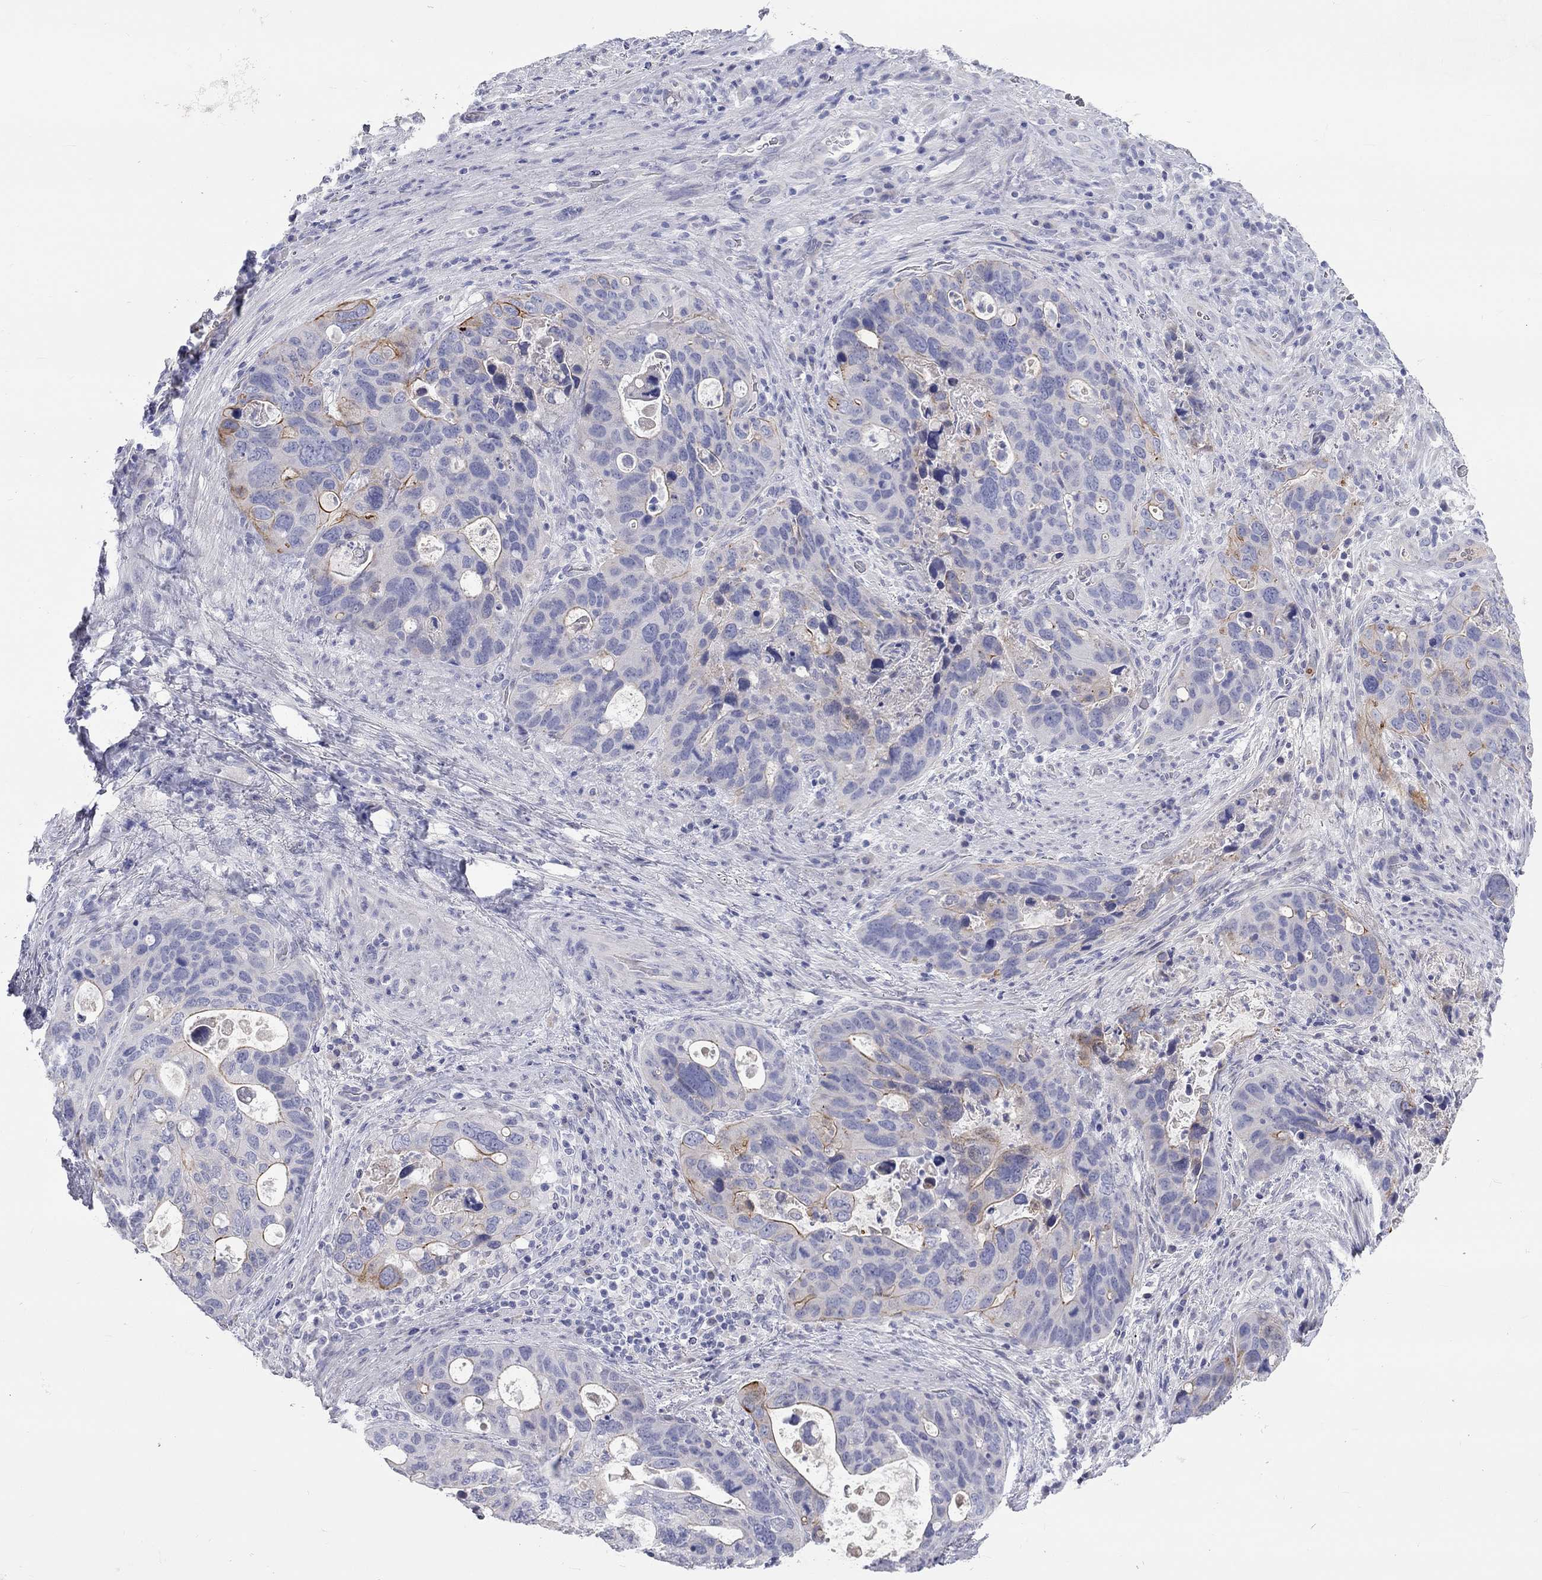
{"staining": {"intensity": "moderate", "quantity": "<25%", "location": "cytoplasmic/membranous"}, "tissue": "stomach cancer", "cell_type": "Tumor cells", "image_type": "cancer", "snomed": [{"axis": "morphology", "description": "Adenocarcinoma, NOS"}, {"axis": "topography", "description": "Stomach"}], "caption": "Stomach cancer (adenocarcinoma) stained with a brown dye displays moderate cytoplasmic/membranous positive expression in about <25% of tumor cells.", "gene": "ST7L", "patient": {"sex": "male", "age": 54}}